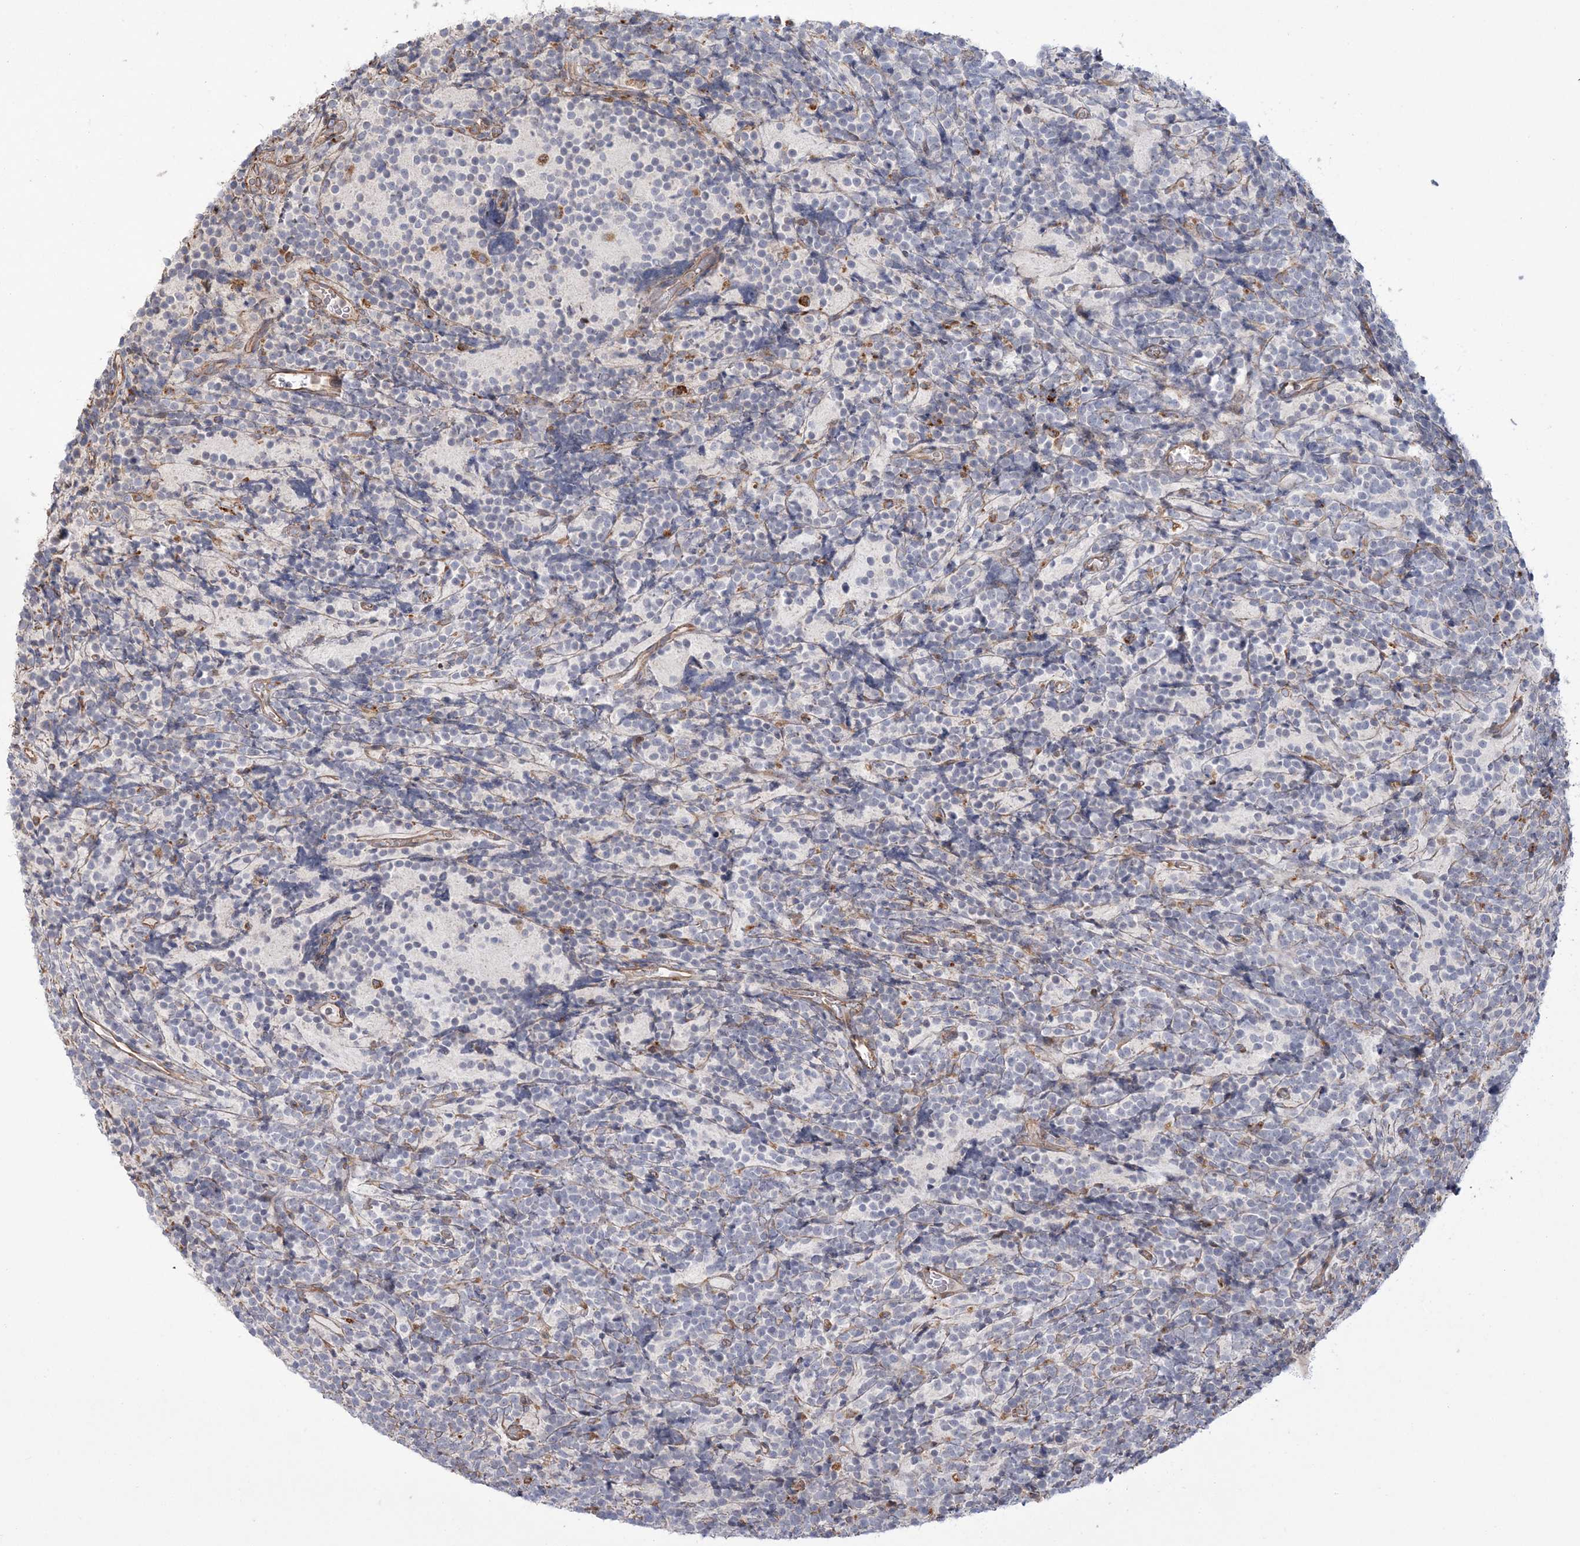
{"staining": {"intensity": "negative", "quantity": "none", "location": "none"}, "tissue": "glioma", "cell_type": "Tumor cells", "image_type": "cancer", "snomed": [{"axis": "morphology", "description": "Glioma, malignant, Low grade"}, {"axis": "topography", "description": "Brain"}], "caption": "DAB immunohistochemical staining of glioma demonstrates no significant positivity in tumor cells.", "gene": "ZNF821", "patient": {"sex": "female", "age": 1}}